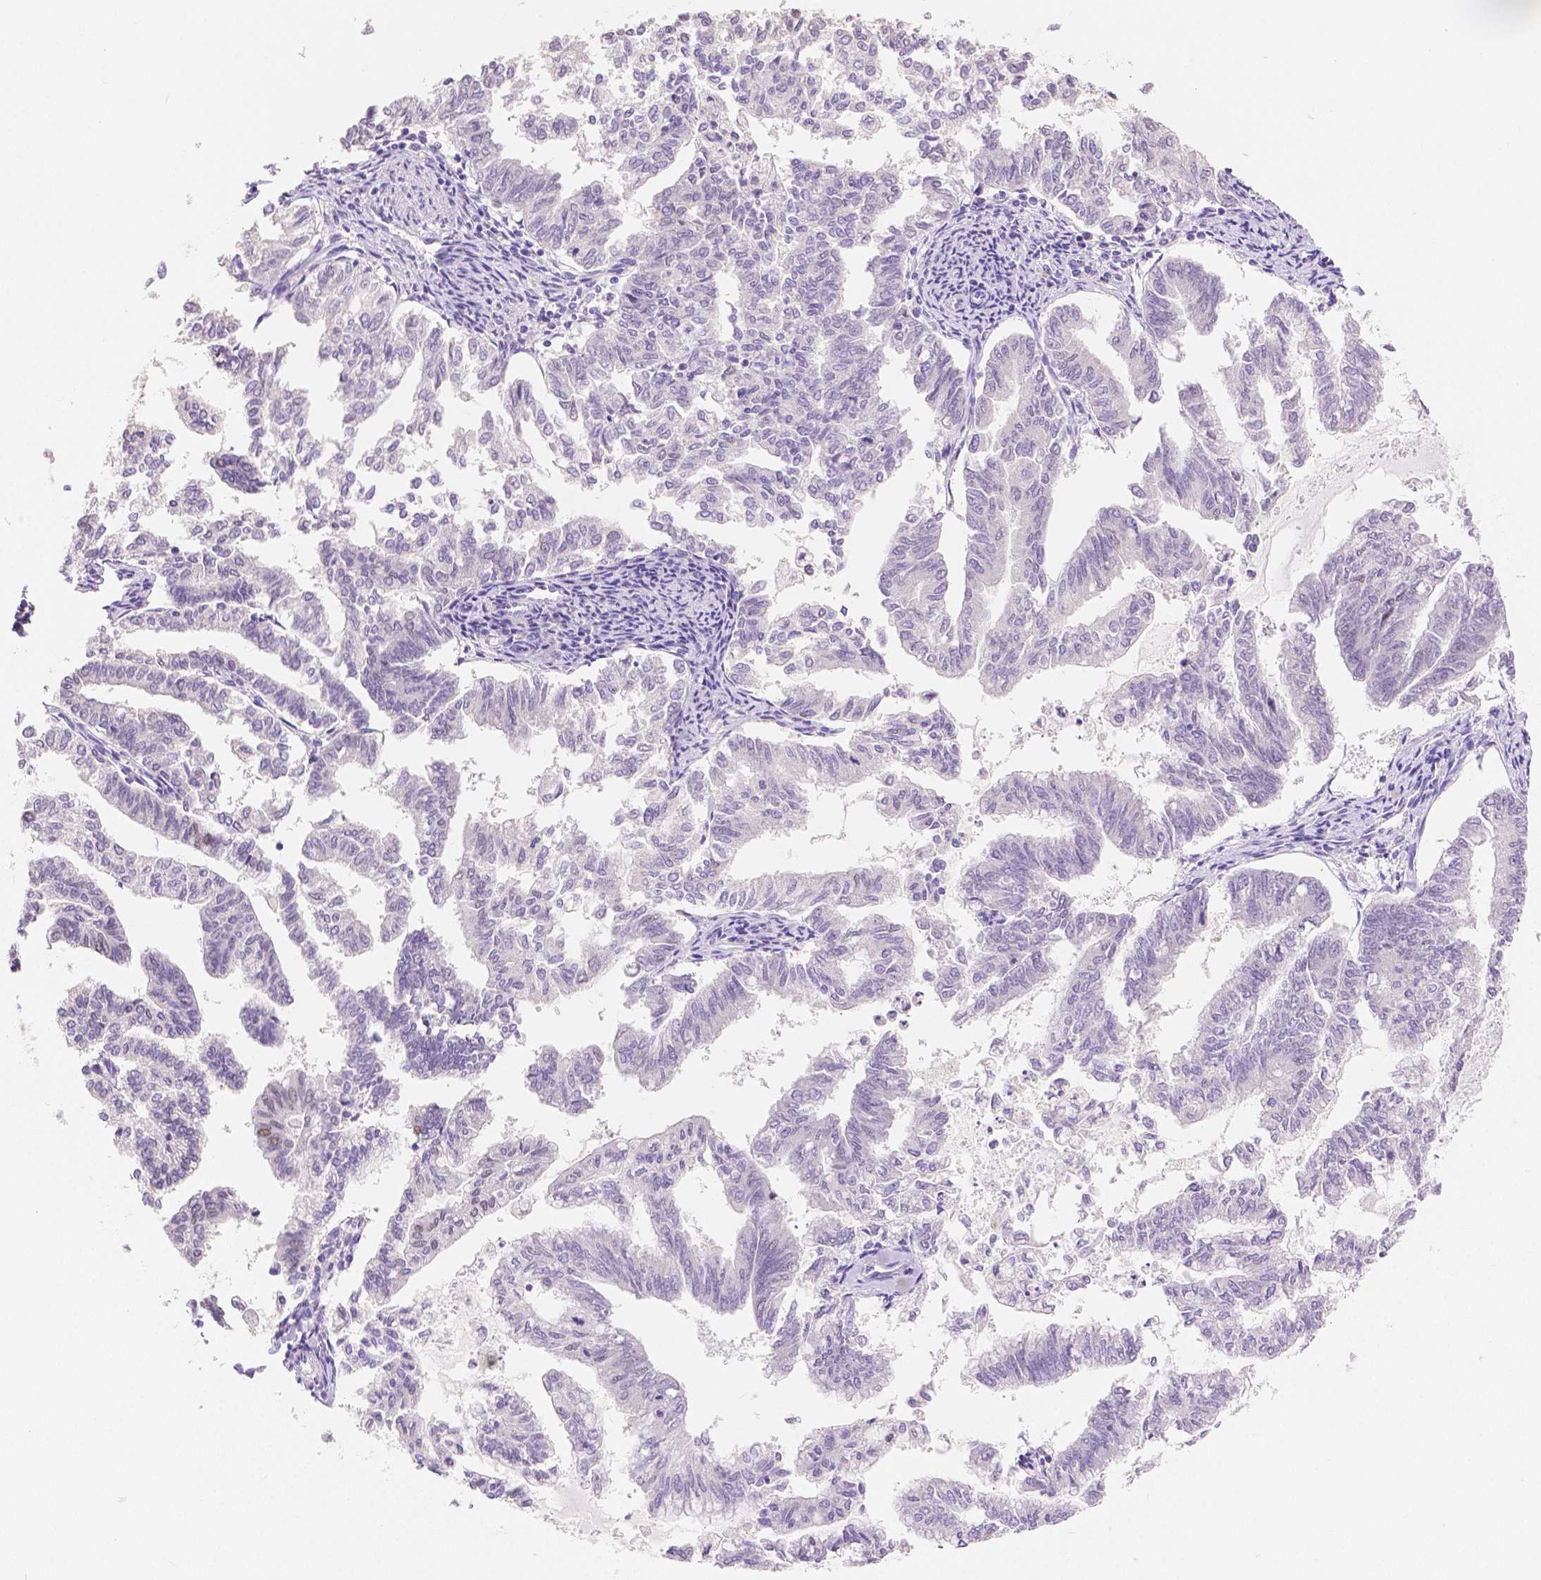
{"staining": {"intensity": "negative", "quantity": "none", "location": "none"}, "tissue": "endometrial cancer", "cell_type": "Tumor cells", "image_type": "cancer", "snomed": [{"axis": "morphology", "description": "Adenocarcinoma, NOS"}, {"axis": "topography", "description": "Endometrium"}], "caption": "IHC histopathology image of neoplastic tissue: adenocarcinoma (endometrial) stained with DAB demonstrates no significant protein positivity in tumor cells.", "gene": "HNF1B", "patient": {"sex": "female", "age": 79}}